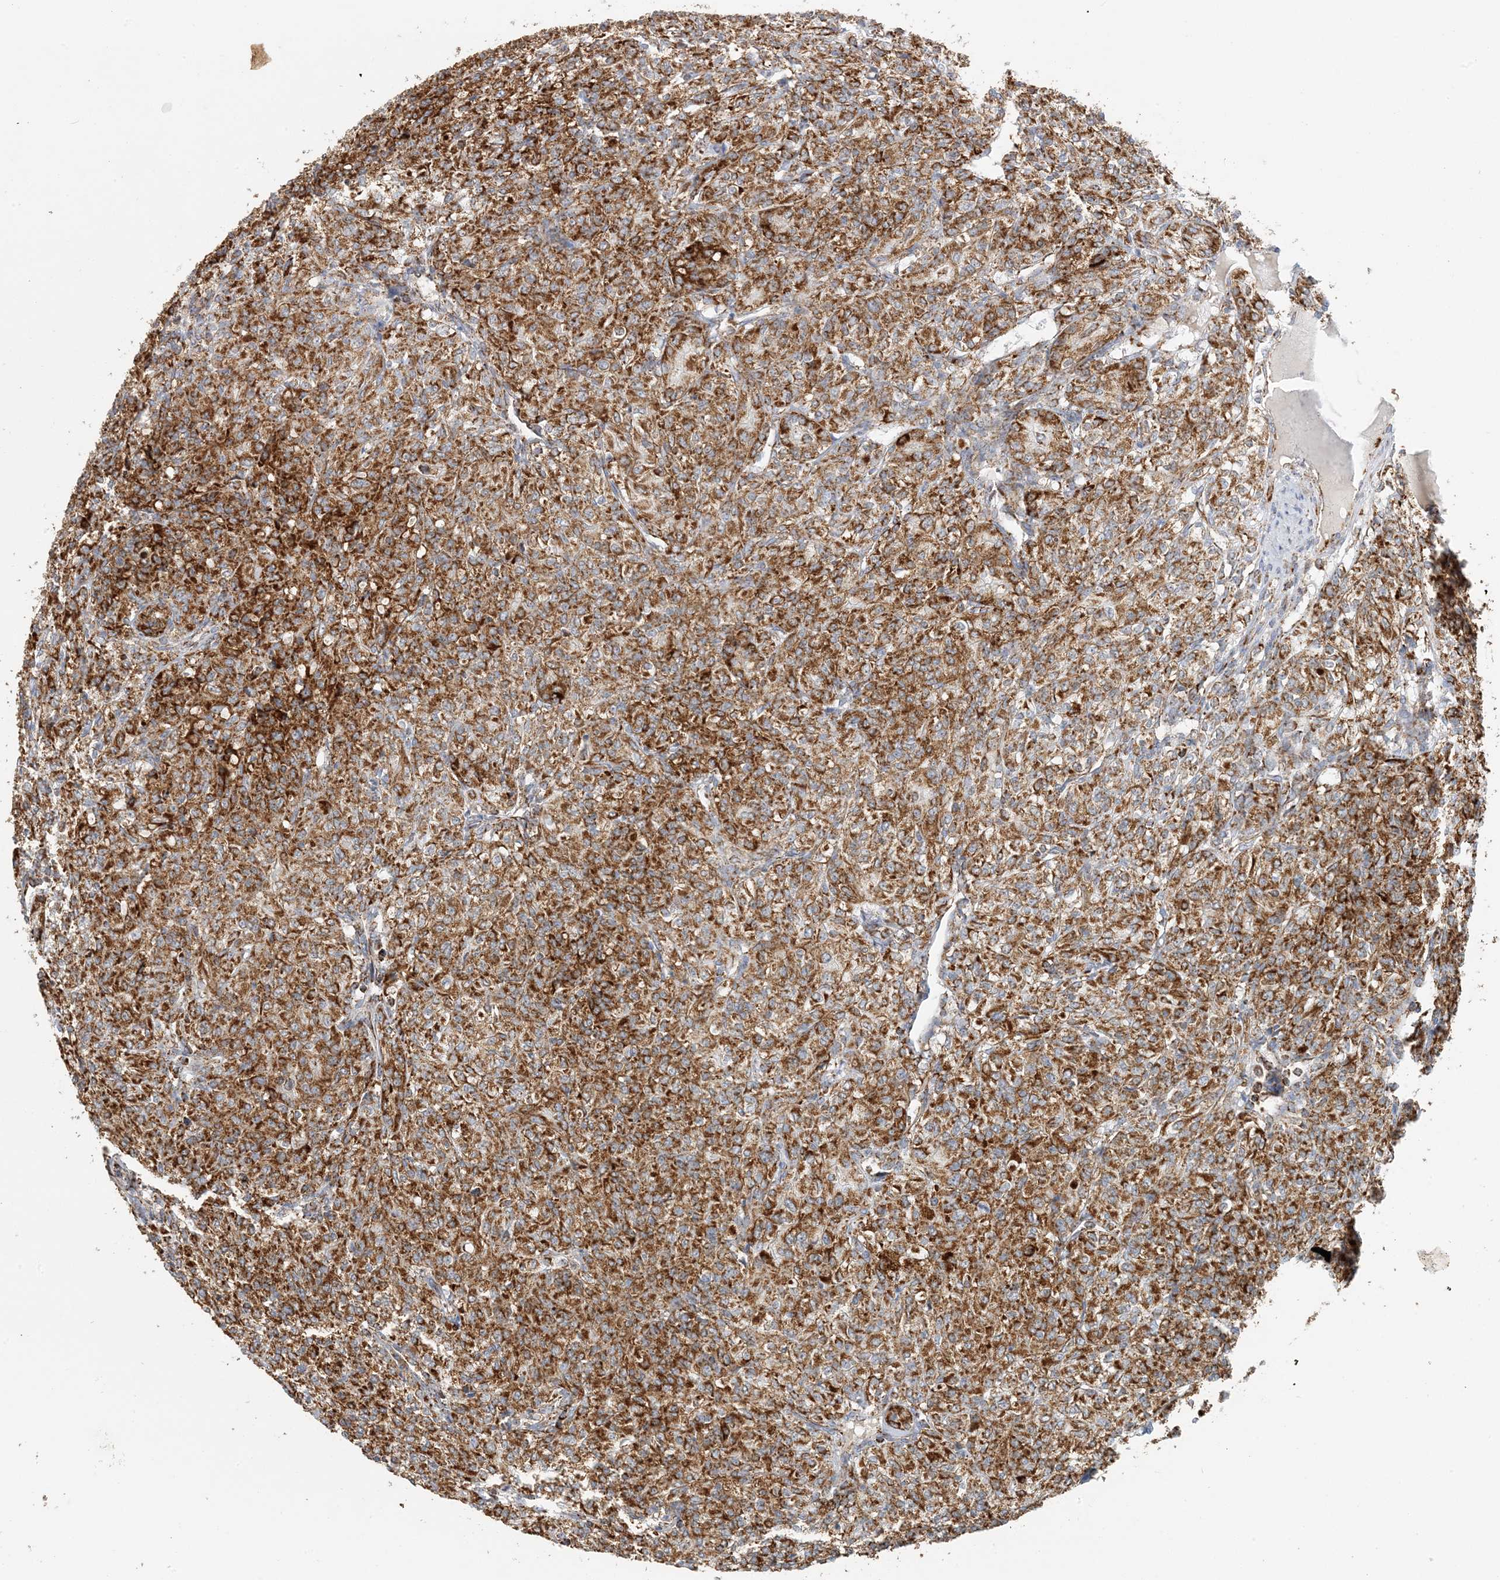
{"staining": {"intensity": "strong", "quantity": ">75%", "location": "cytoplasmic/membranous"}, "tissue": "renal cancer", "cell_type": "Tumor cells", "image_type": "cancer", "snomed": [{"axis": "morphology", "description": "Adenocarcinoma, NOS"}, {"axis": "topography", "description": "Kidney"}], "caption": "Tumor cells demonstrate strong cytoplasmic/membranous staining in approximately >75% of cells in renal cancer (adenocarcinoma).", "gene": "MAN1A1", "patient": {"sex": "male", "age": 77}}